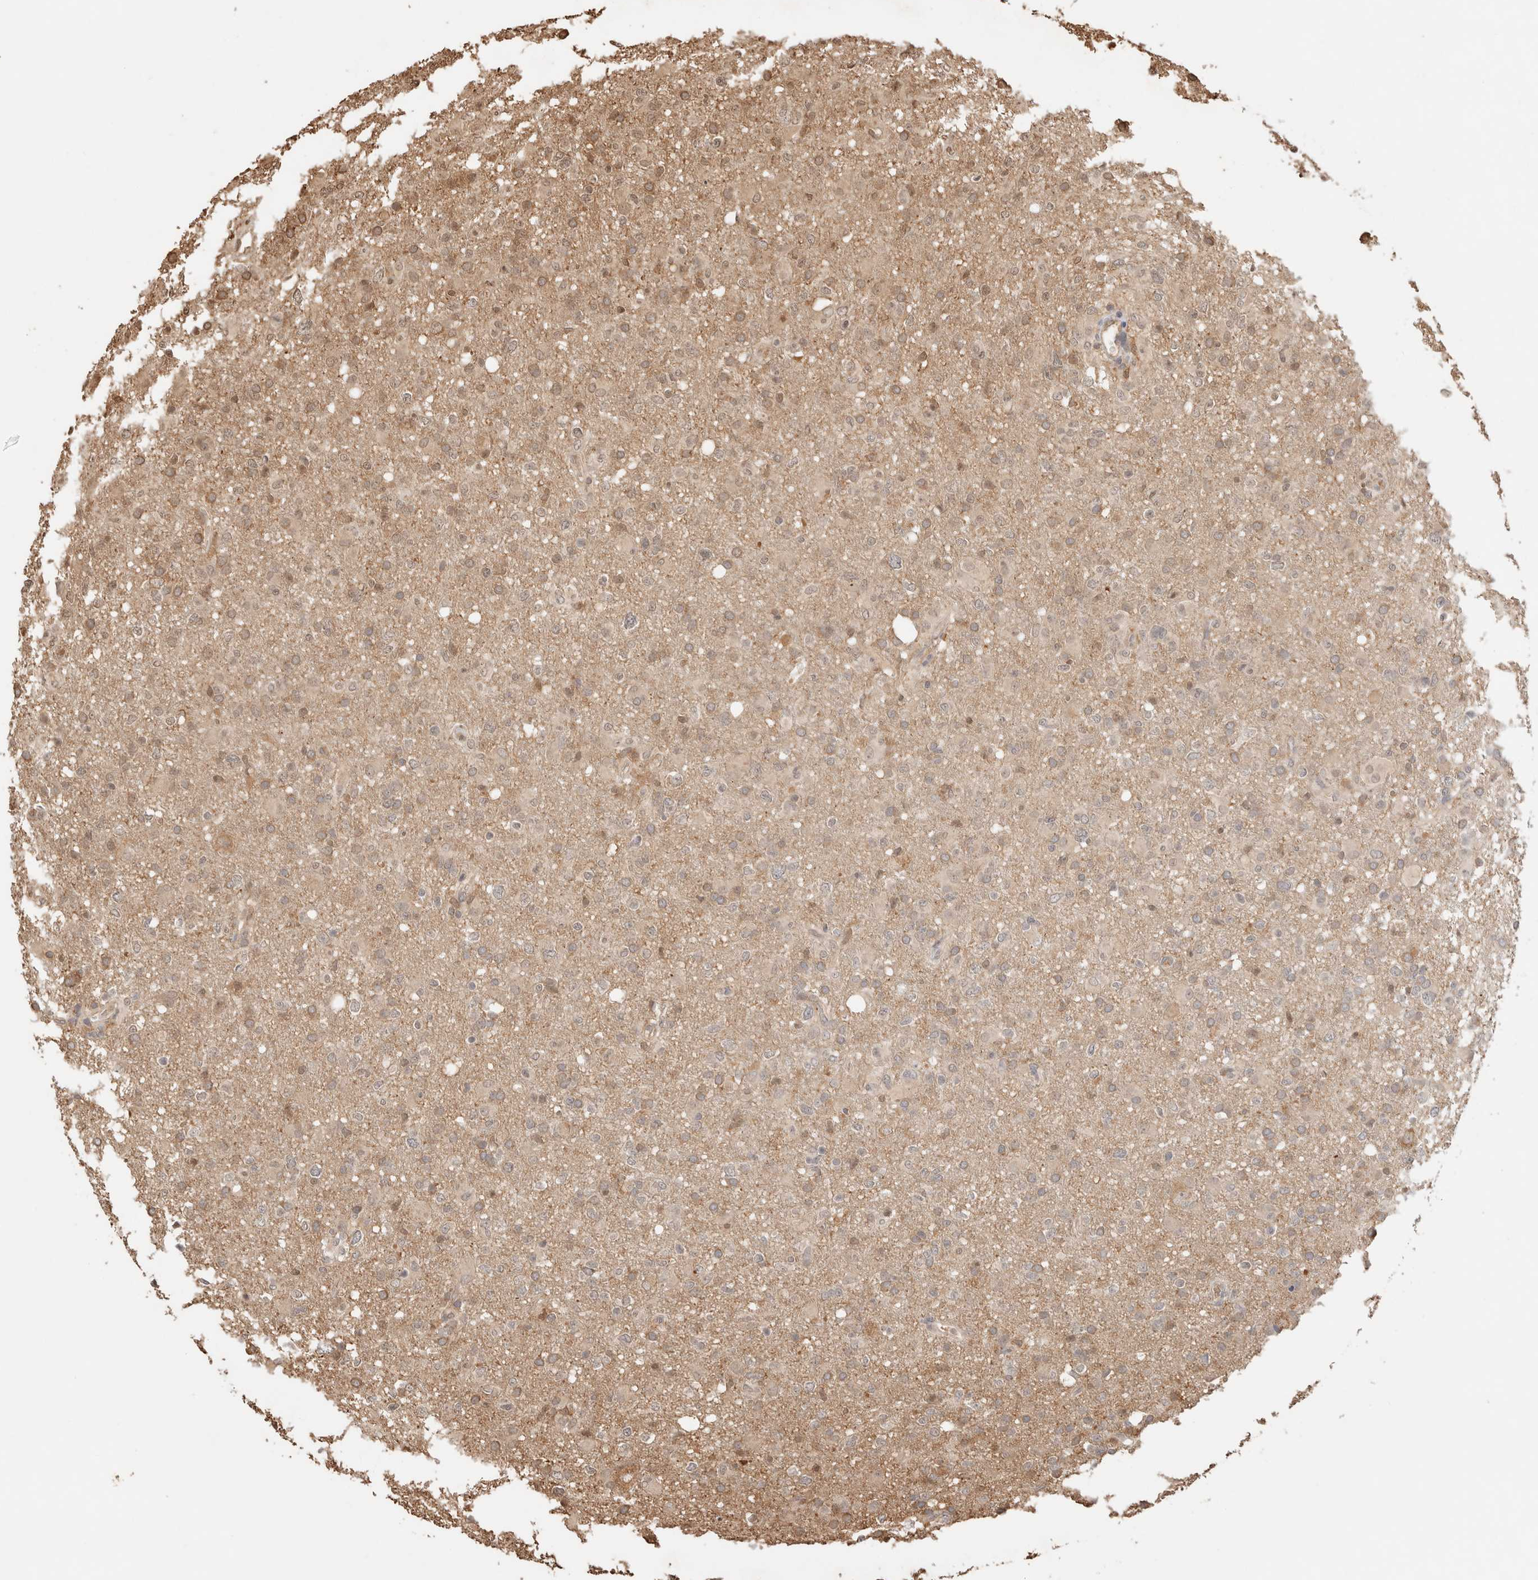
{"staining": {"intensity": "moderate", "quantity": "<25%", "location": "cytoplasmic/membranous,nuclear"}, "tissue": "glioma", "cell_type": "Tumor cells", "image_type": "cancer", "snomed": [{"axis": "morphology", "description": "Glioma, malignant, High grade"}, {"axis": "topography", "description": "Brain"}], "caption": "Glioma tissue shows moderate cytoplasmic/membranous and nuclear expression in about <25% of tumor cells", "gene": "YWHAH", "patient": {"sex": "female", "age": 57}}